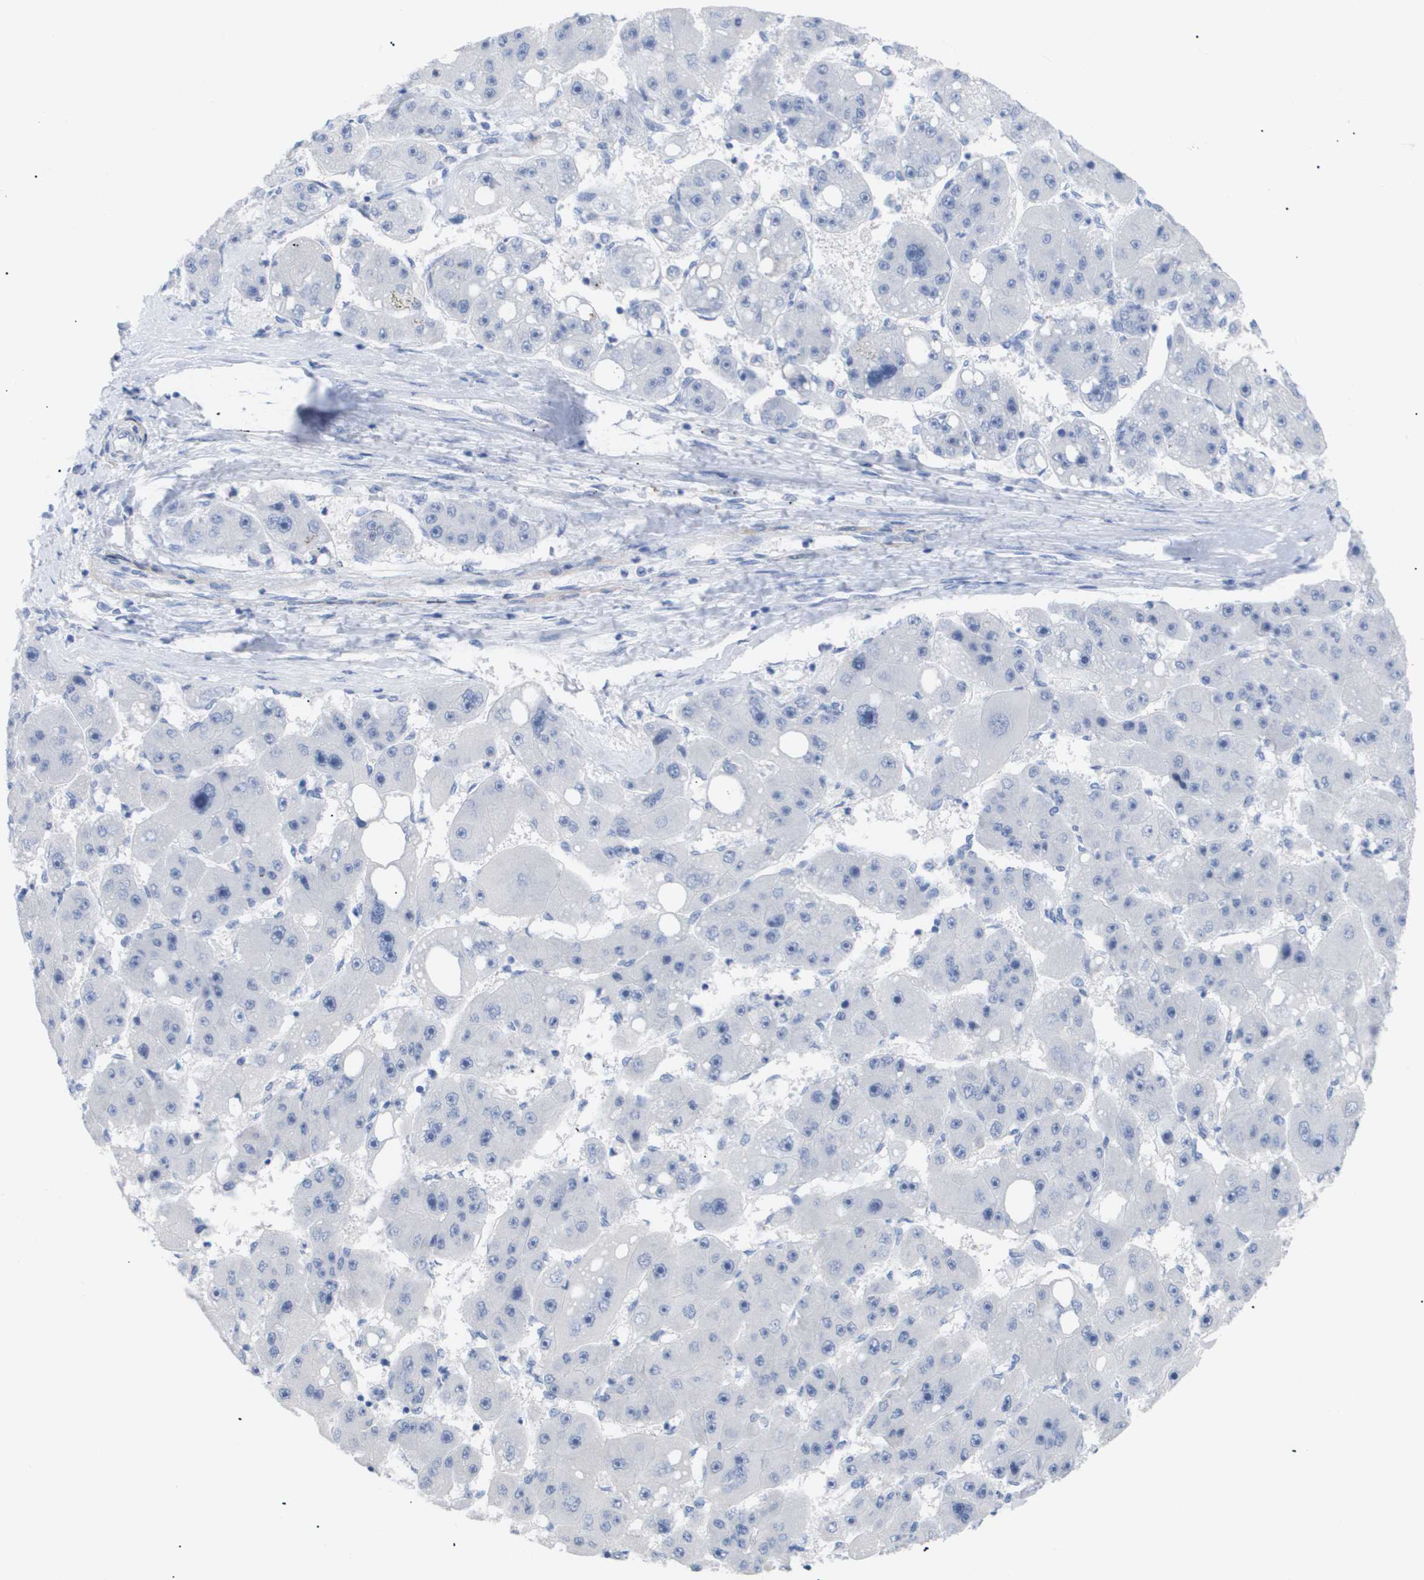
{"staining": {"intensity": "negative", "quantity": "none", "location": "none"}, "tissue": "liver cancer", "cell_type": "Tumor cells", "image_type": "cancer", "snomed": [{"axis": "morphology", "description": "Carcinoma, Hepatocellular, NOS"}, {"axis": "topography", "description": "Liver"}], "caption": "Tumor cells are negative for protein expression in human hepatocellular carcinoma (liver).", "gene": "CAV3", "patient": {"sex": "female", "age": 61}}